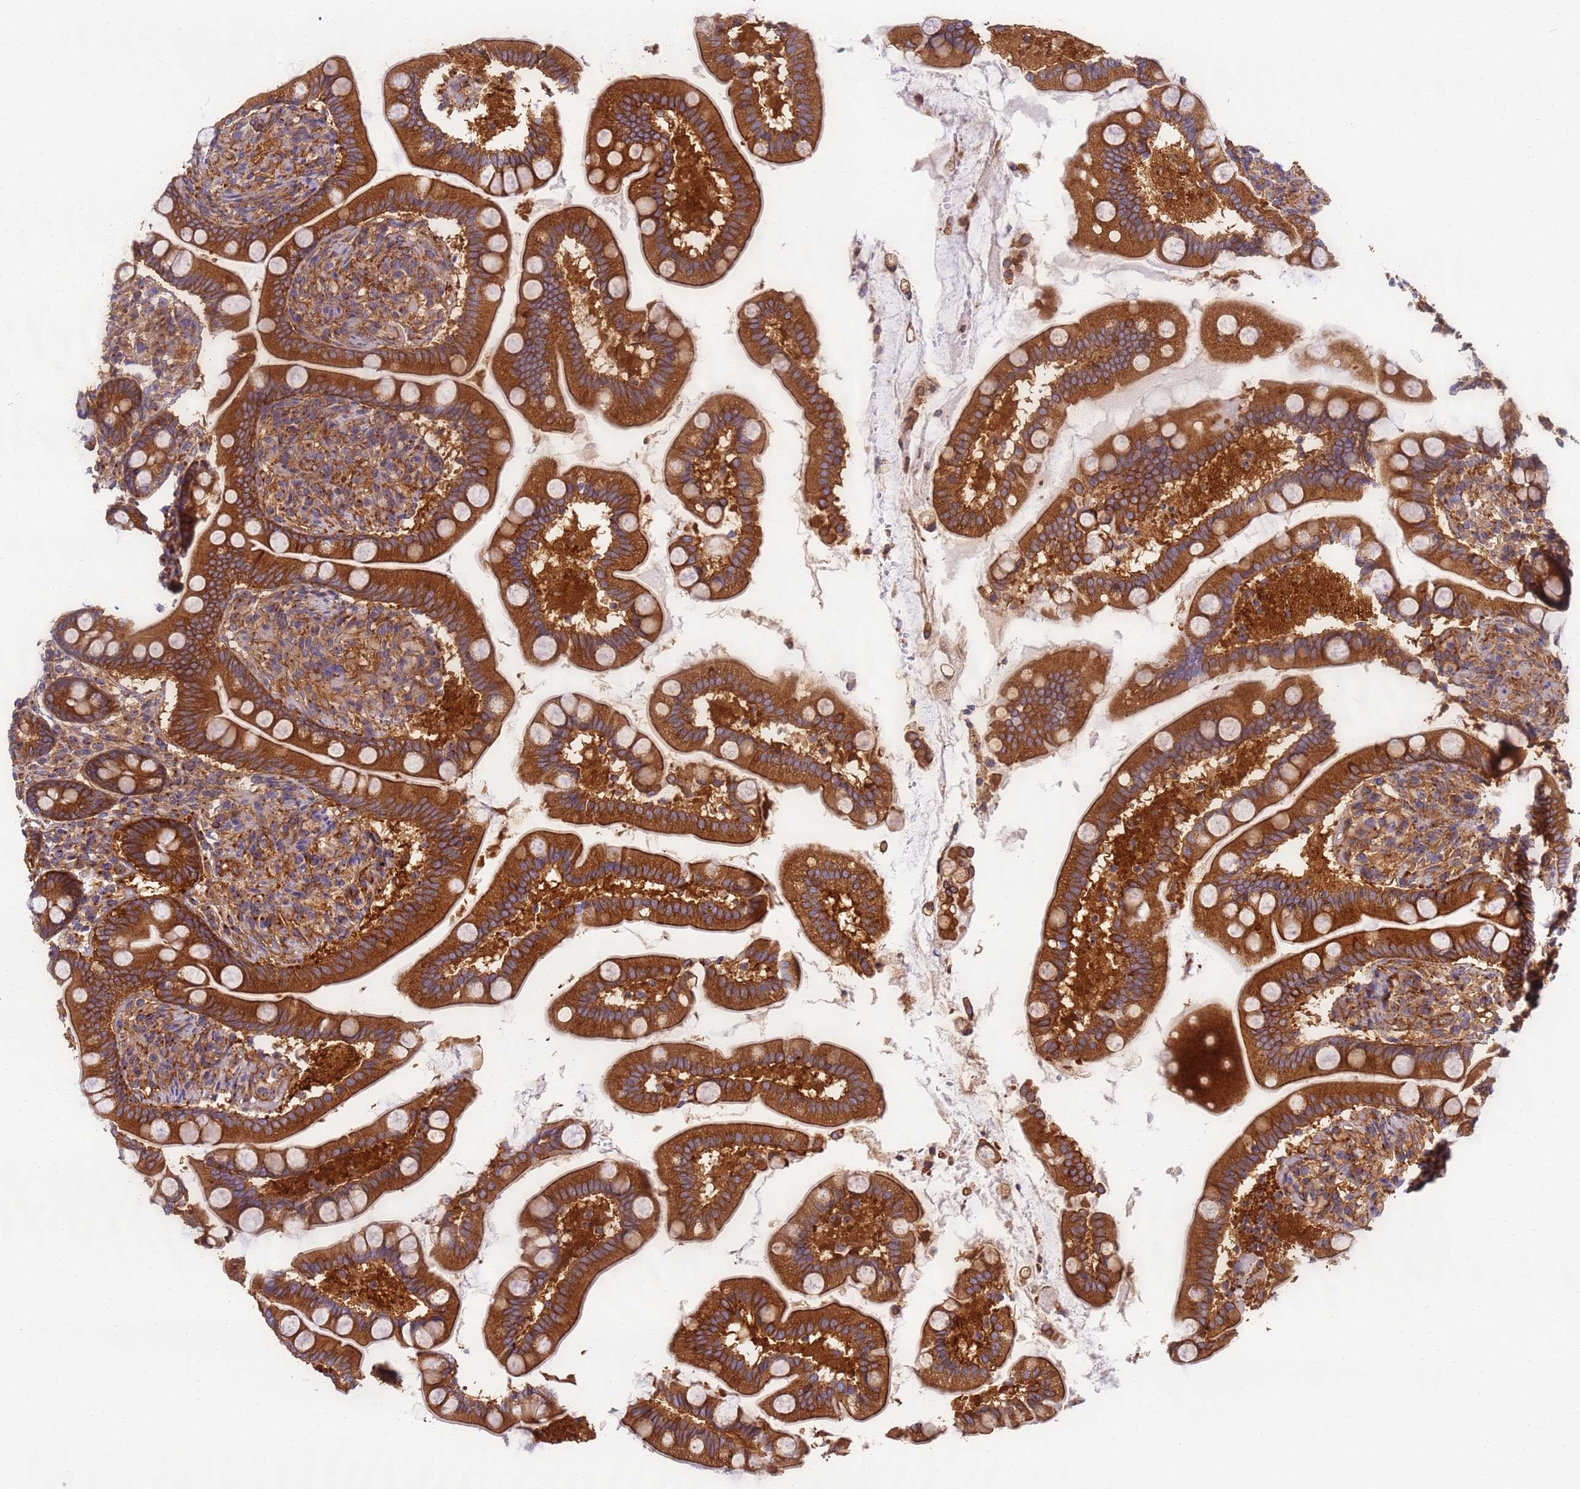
{"staining": {"intensity": "strong", "quantity": ">75%", "location": "cytoplasmic/membranous"}, "tissue": "small intestine", "cell_type": "Glandular cells", "image_type": "normal", "snomed": [{"axis": "morphology", "description": "Normal tissue, NOS"}, {"axis": "topography", "description": "Small intestine"}], "caption": "An immunohistochemistry (IHC) photomicrograph of benign tissue is shown. Protein staining in brown shows strong cytoplasmic/membranous positivity in small intestine within glandular cells. (DAB (3,3'-diaminobenzidine) = brown stain, brightfield microscopy at high magnification).", "gene": "DYNC1I2", "patient": {"sex": "female", "age": 64}}